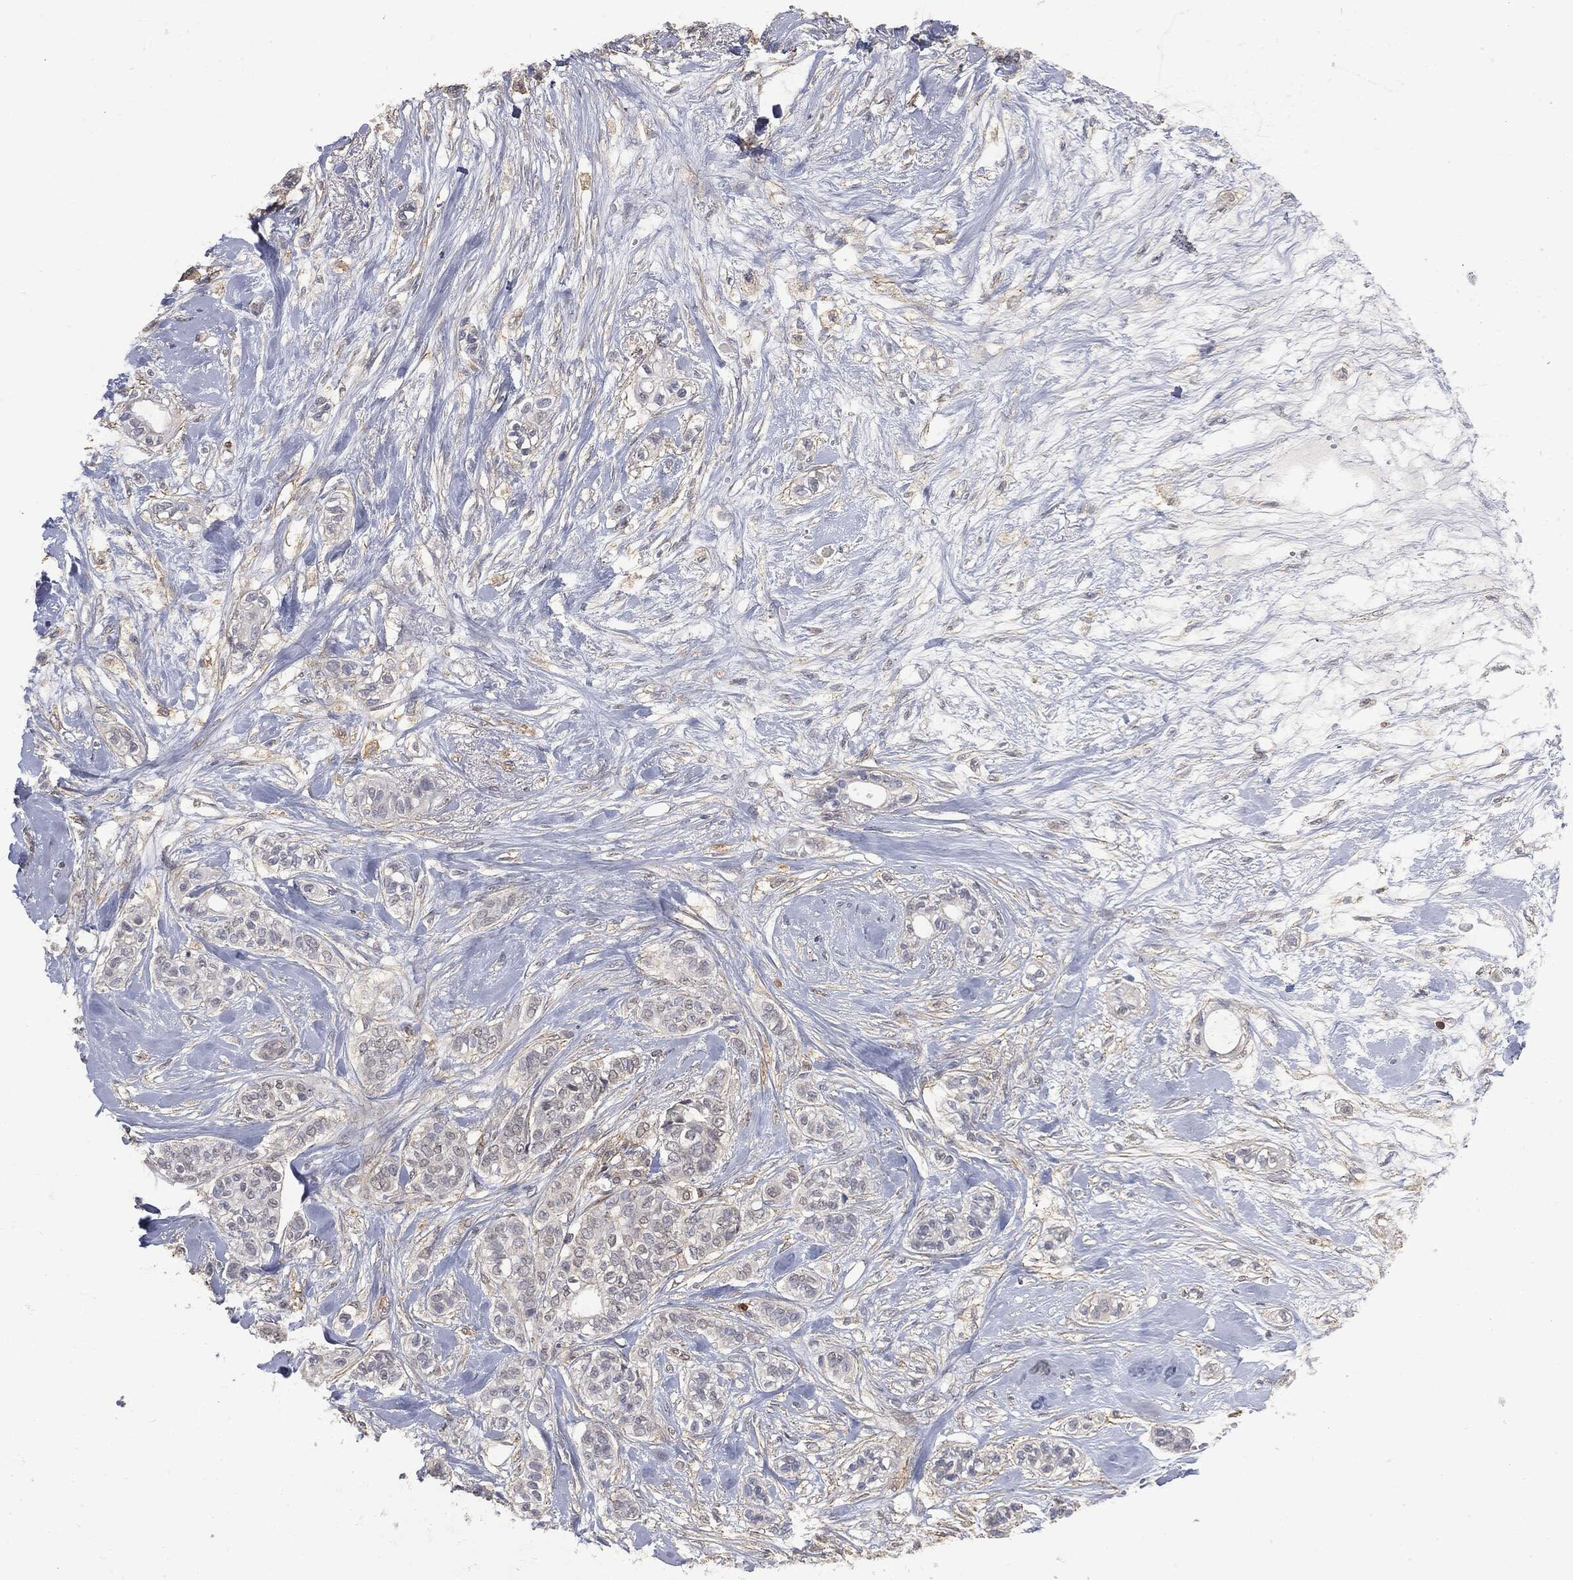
{"staining": {"intensity": "negative", "quantity": "none", "location": "none"}, "tissue": "breast cancer", "cell_type": "Tumor cells", "image_type": "cancer", "snomed": [{"axis": "morphology", "description": "Duct carcinoma"}, {"axis": "topography", "description": "Breast"}], "caption": "The image demonstrates no significant positivity in tumor cells of breast cancer (intraductal carcinoma).", "gene": "PSMB10", "patient": {"sex": "female", "age": 71}}